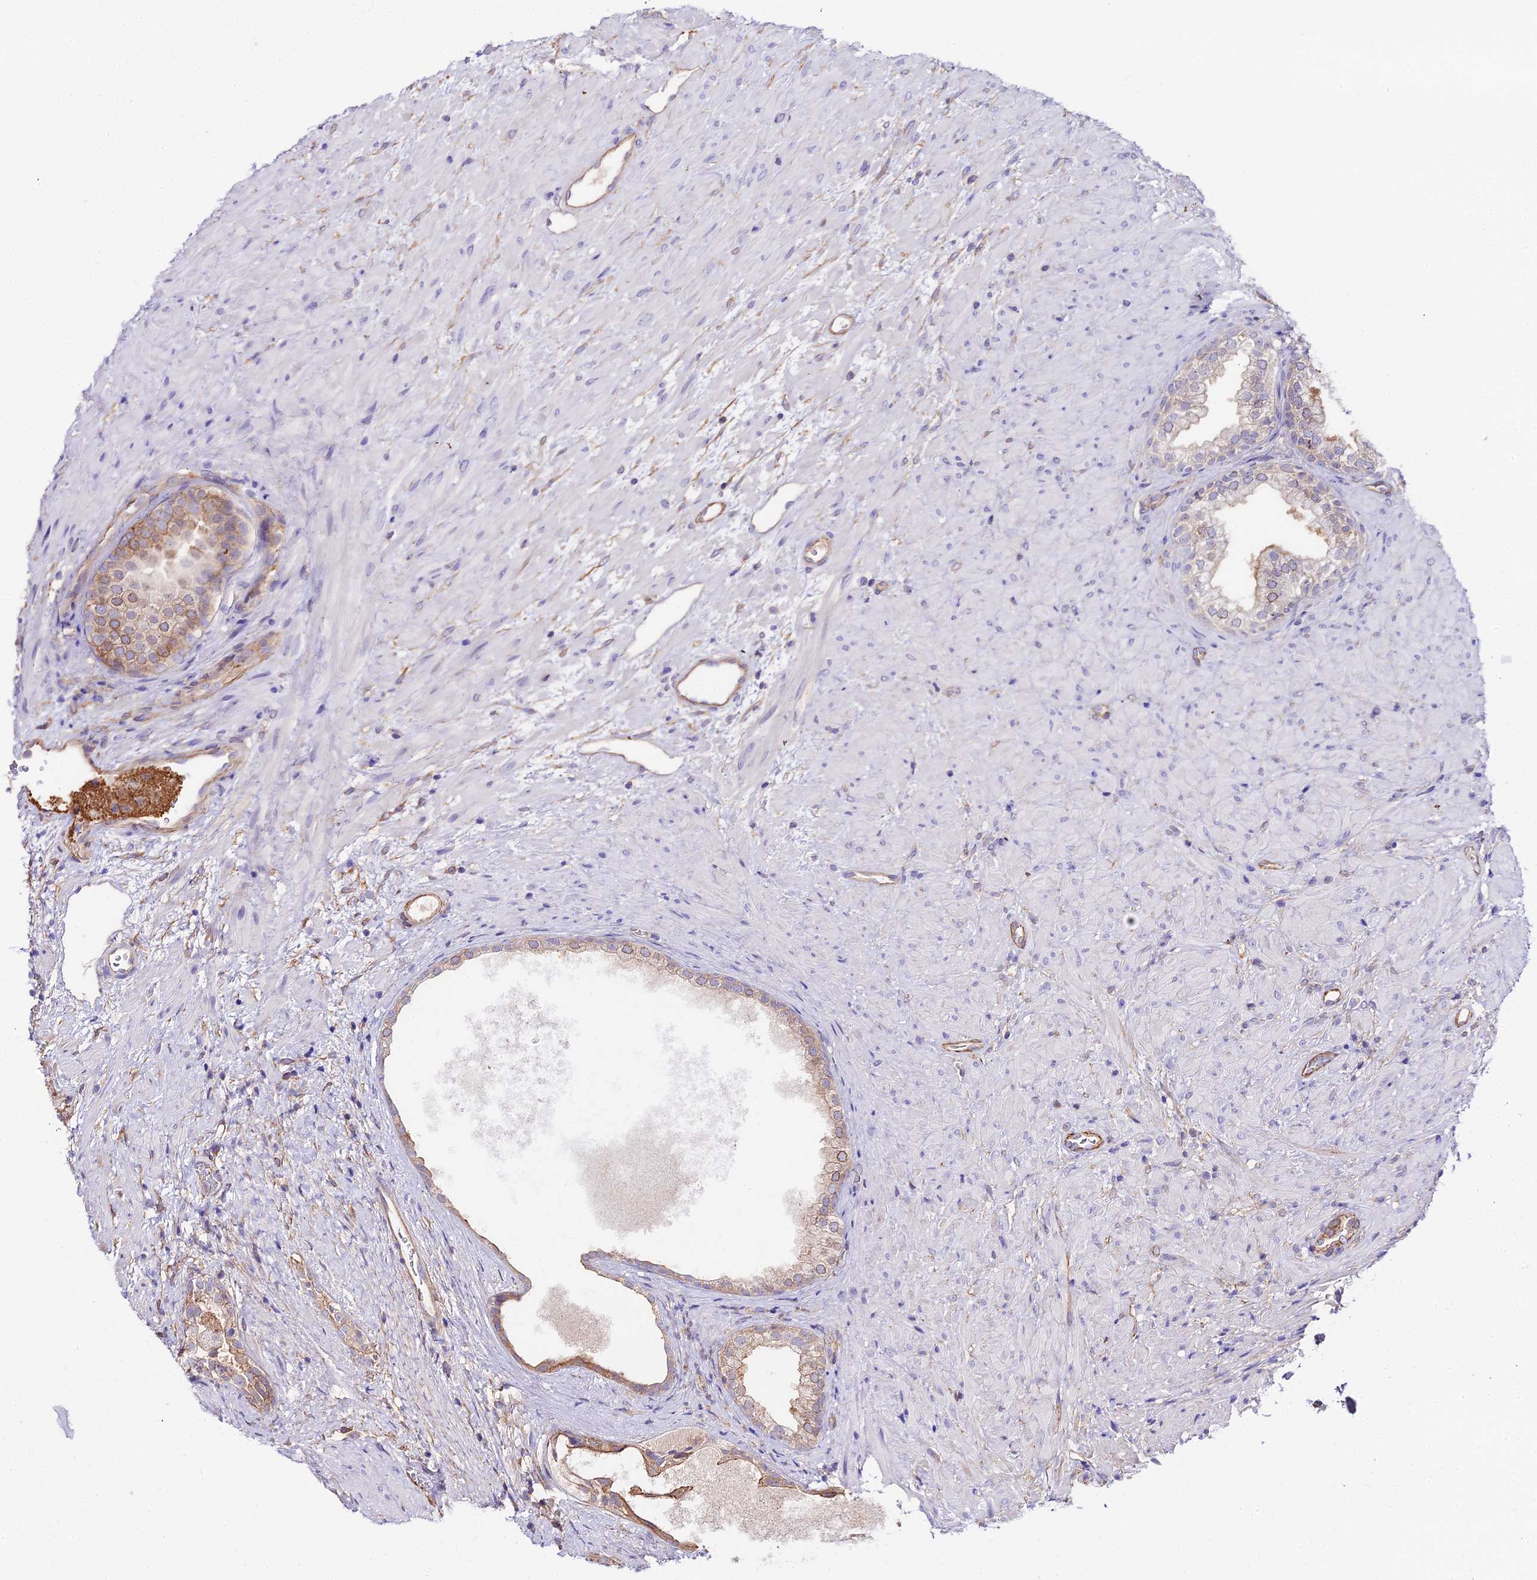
{"staining": {"intensity": "moderate", "quantity": "<25%", "location": "cytoplasmic/membranous"}, "tissue": "prostate", "cell_type": "Glandular cells", "image_type": "normal", "snomed": [{"axis": "morphology", "description": "Normal tissue, NOS"}, {"axis": "topography", "description": "Prostate"}], "caption": "An IHC image of unremarkable tissue is shown. Protein staining in brown shows moderate cytoplasmic/membranous positivity in prostate within glandular cells.", "gene": "GLYAT", "patient": {"sex": "male", "age": 76}}